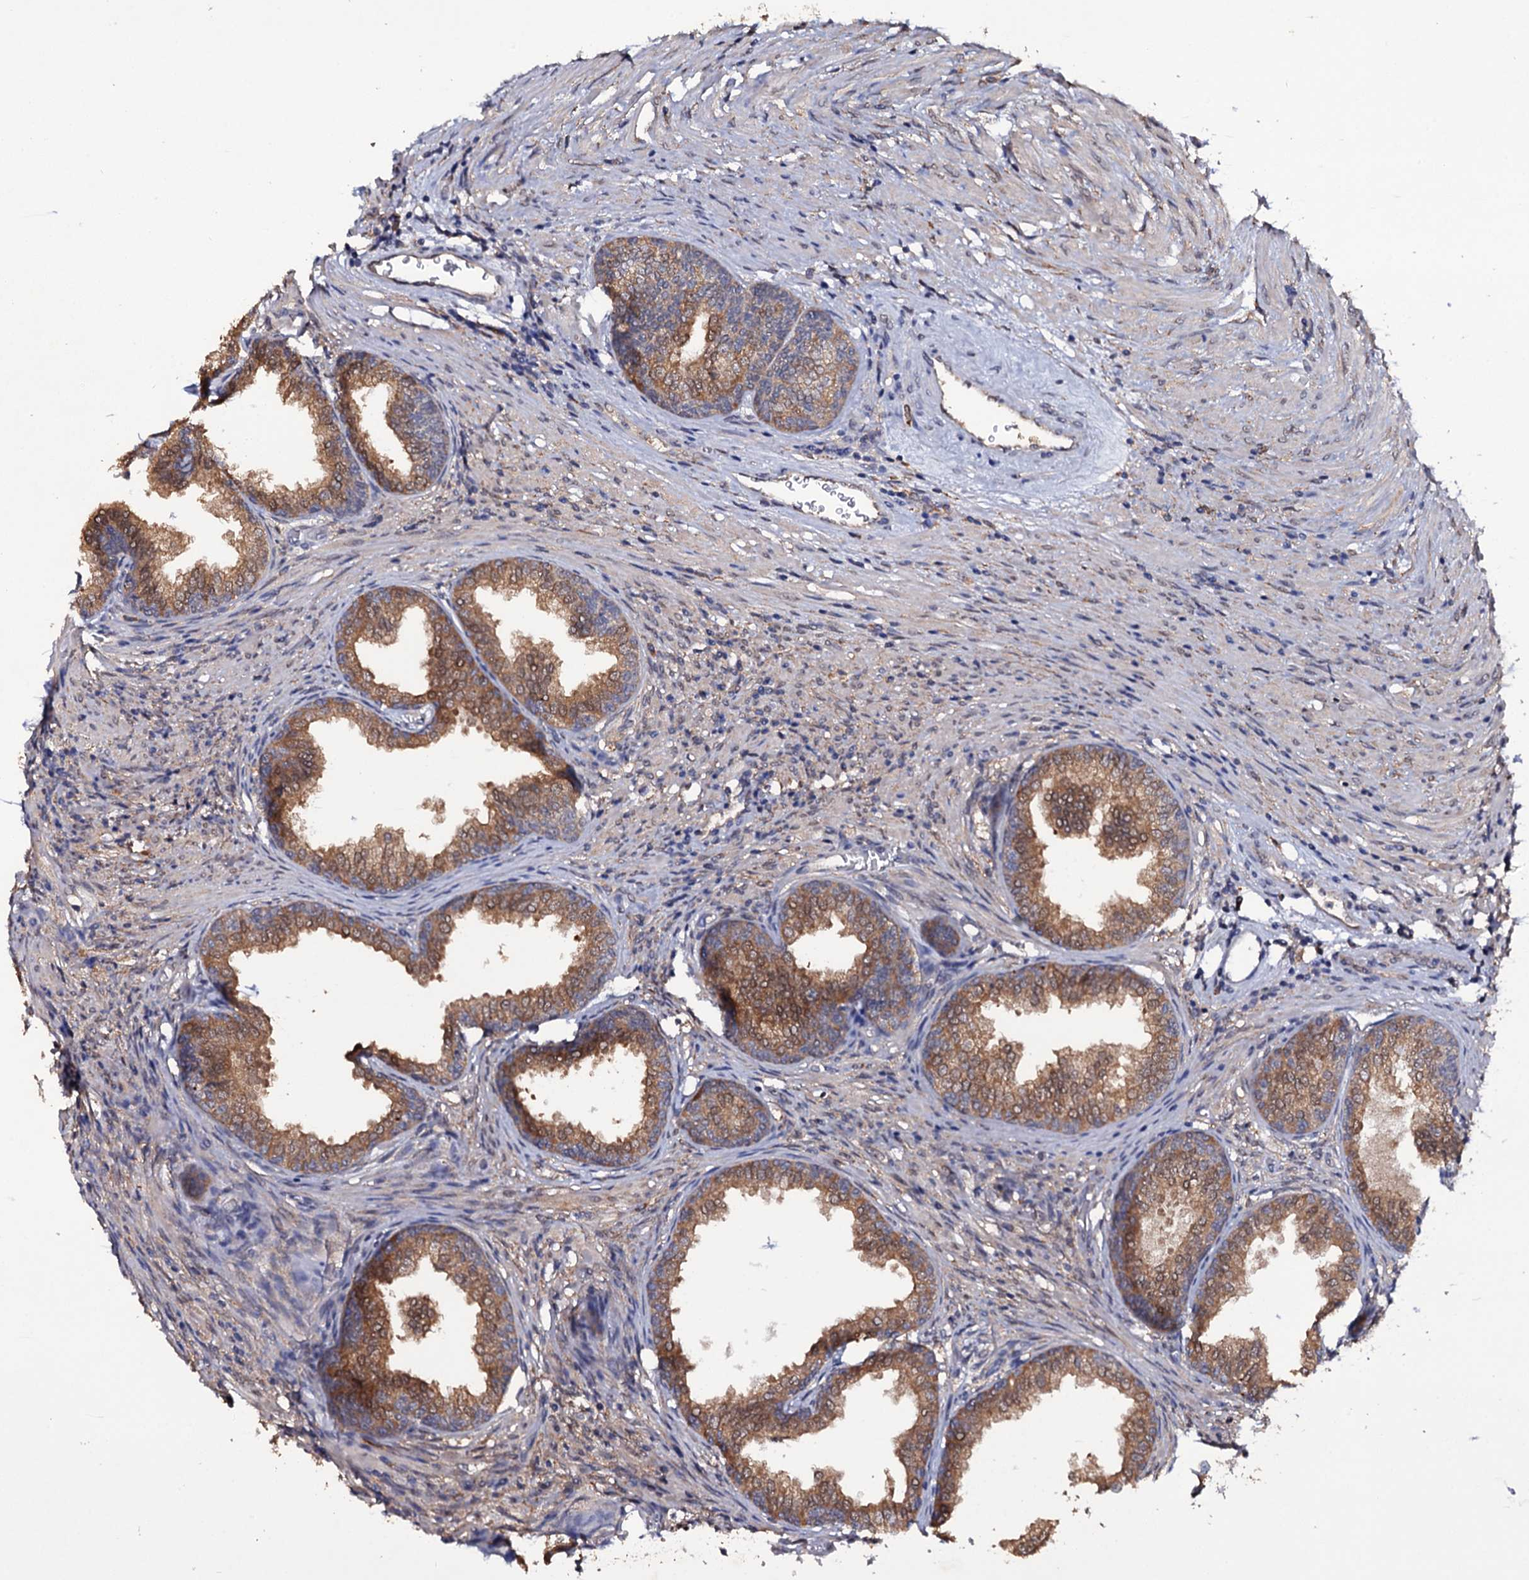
{"staining": {"intensity": "moderate", "quantity": ">75%", "location": "cytoplasmic/membranous"}, "tissue": "prostate", "cell_type": "Glandular cells", "image_type": "normal", "snomed": [{"axis": "morphology", "description": "Normal tissue, NOS"}, {"axis": "topography", "description": "Prostate"}], "caption": "The immunohistochemical stain shows moderate cytoplasmic/membranous expression in glandular cells of unremarkable prostate.", "gene": "CRYL1", "patient": {"sex": "male", "age": 76}}